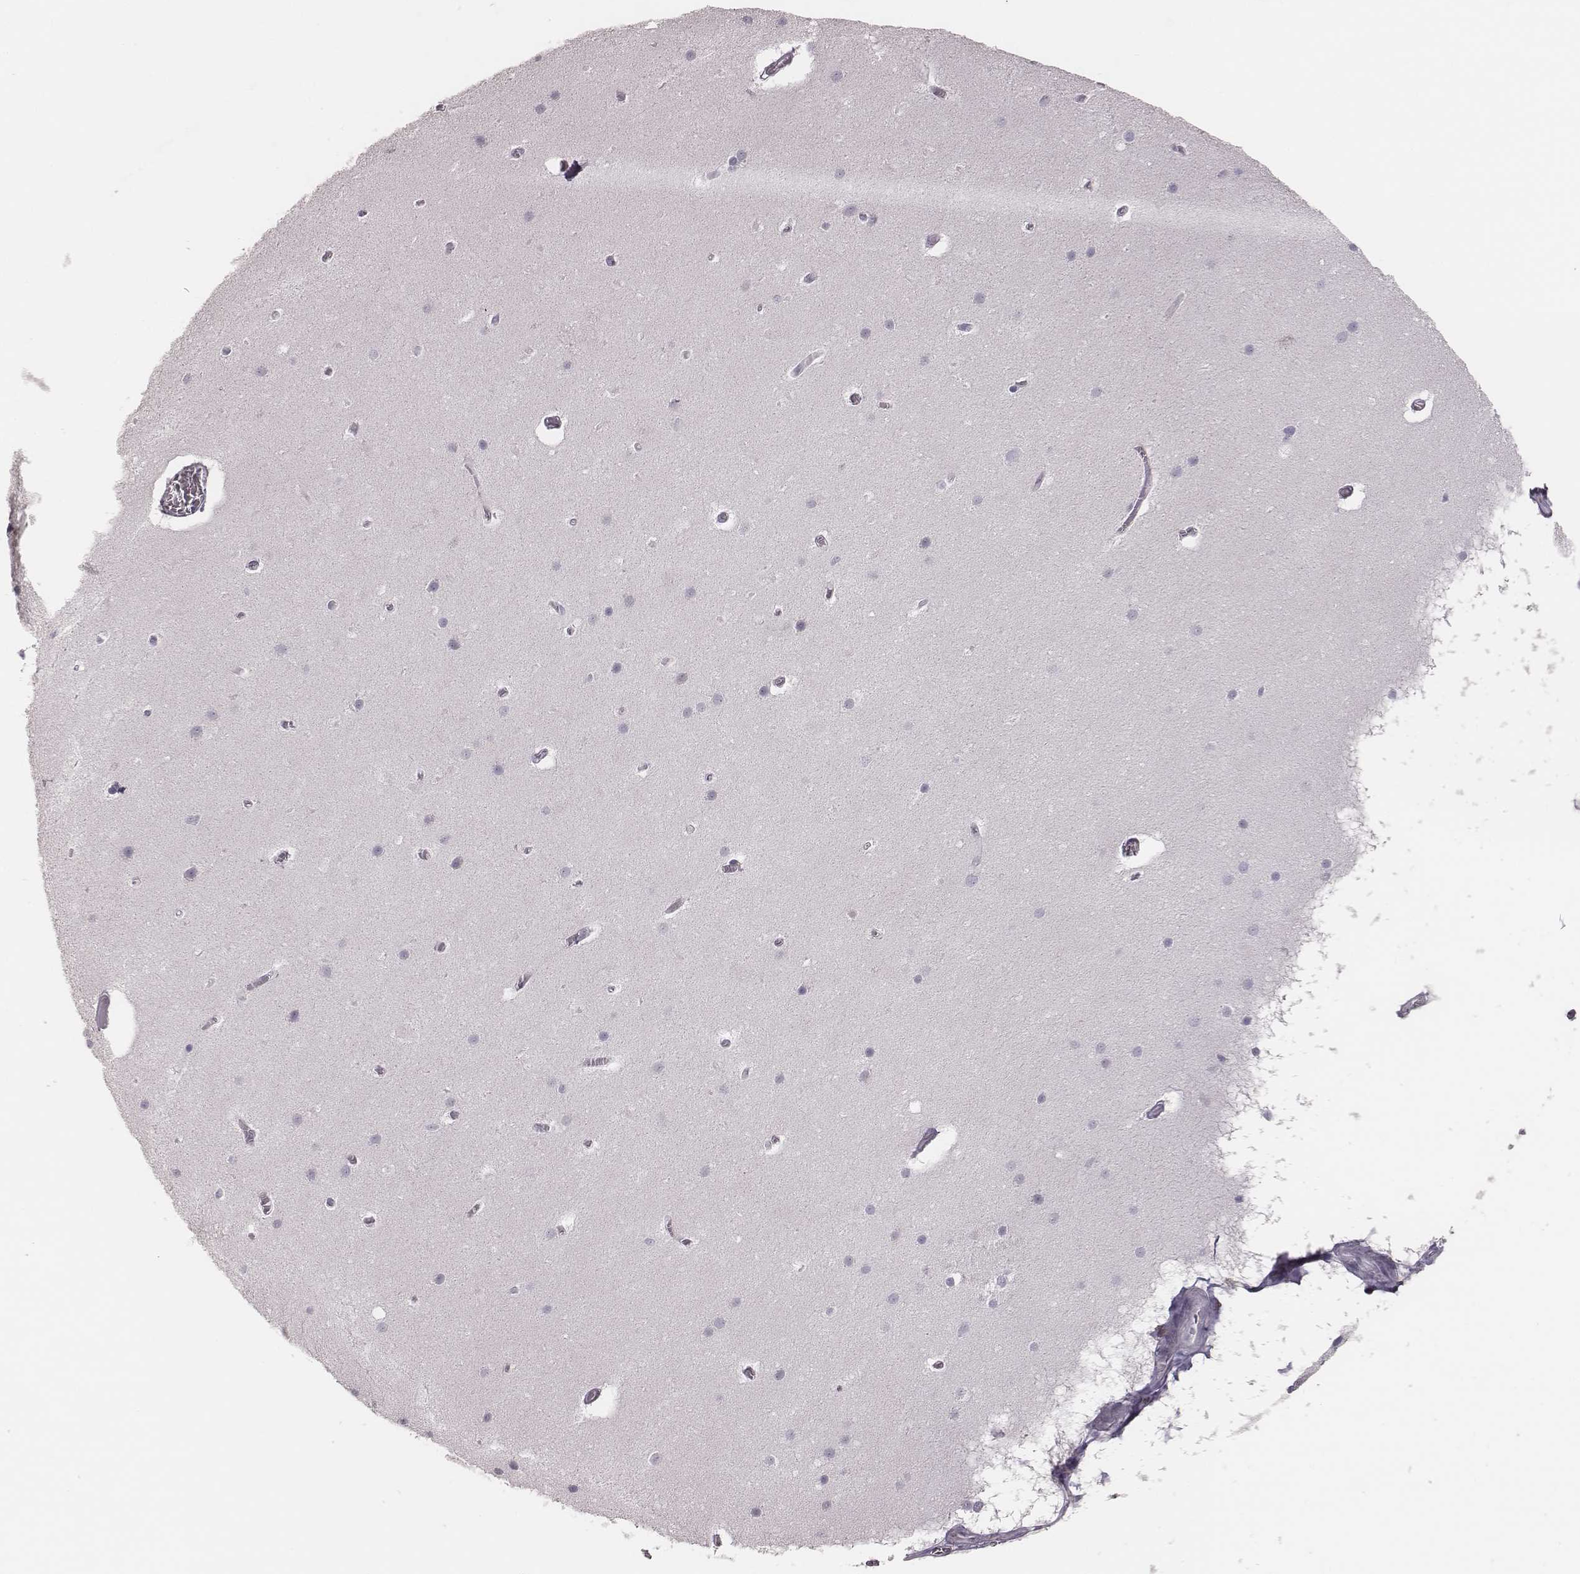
{"staining": {"intensity": "negative", "quantity": "none", "location": "none"}, "tissue": "cerebellum", "cell_type": "Cells in granular layer", "image_type": "normal", "snomed": [{"axis": "morphology", "description": "Normal tissue, NOS"}, {"axis": "topography", "description": "Cerebellum"}], "caption": "The IHC histopathology image has no significant expression in cells in granular layer of cerebellum. The staining was performed using DAB (3,3'-diaminobenzidine) to visualize the protein expression in brown, while the nuclei were stained in blue with hematoxylin (Magnification: 20x).", "gene": "ADGRF4", "patient": {"sex": "male", "age": 70}}